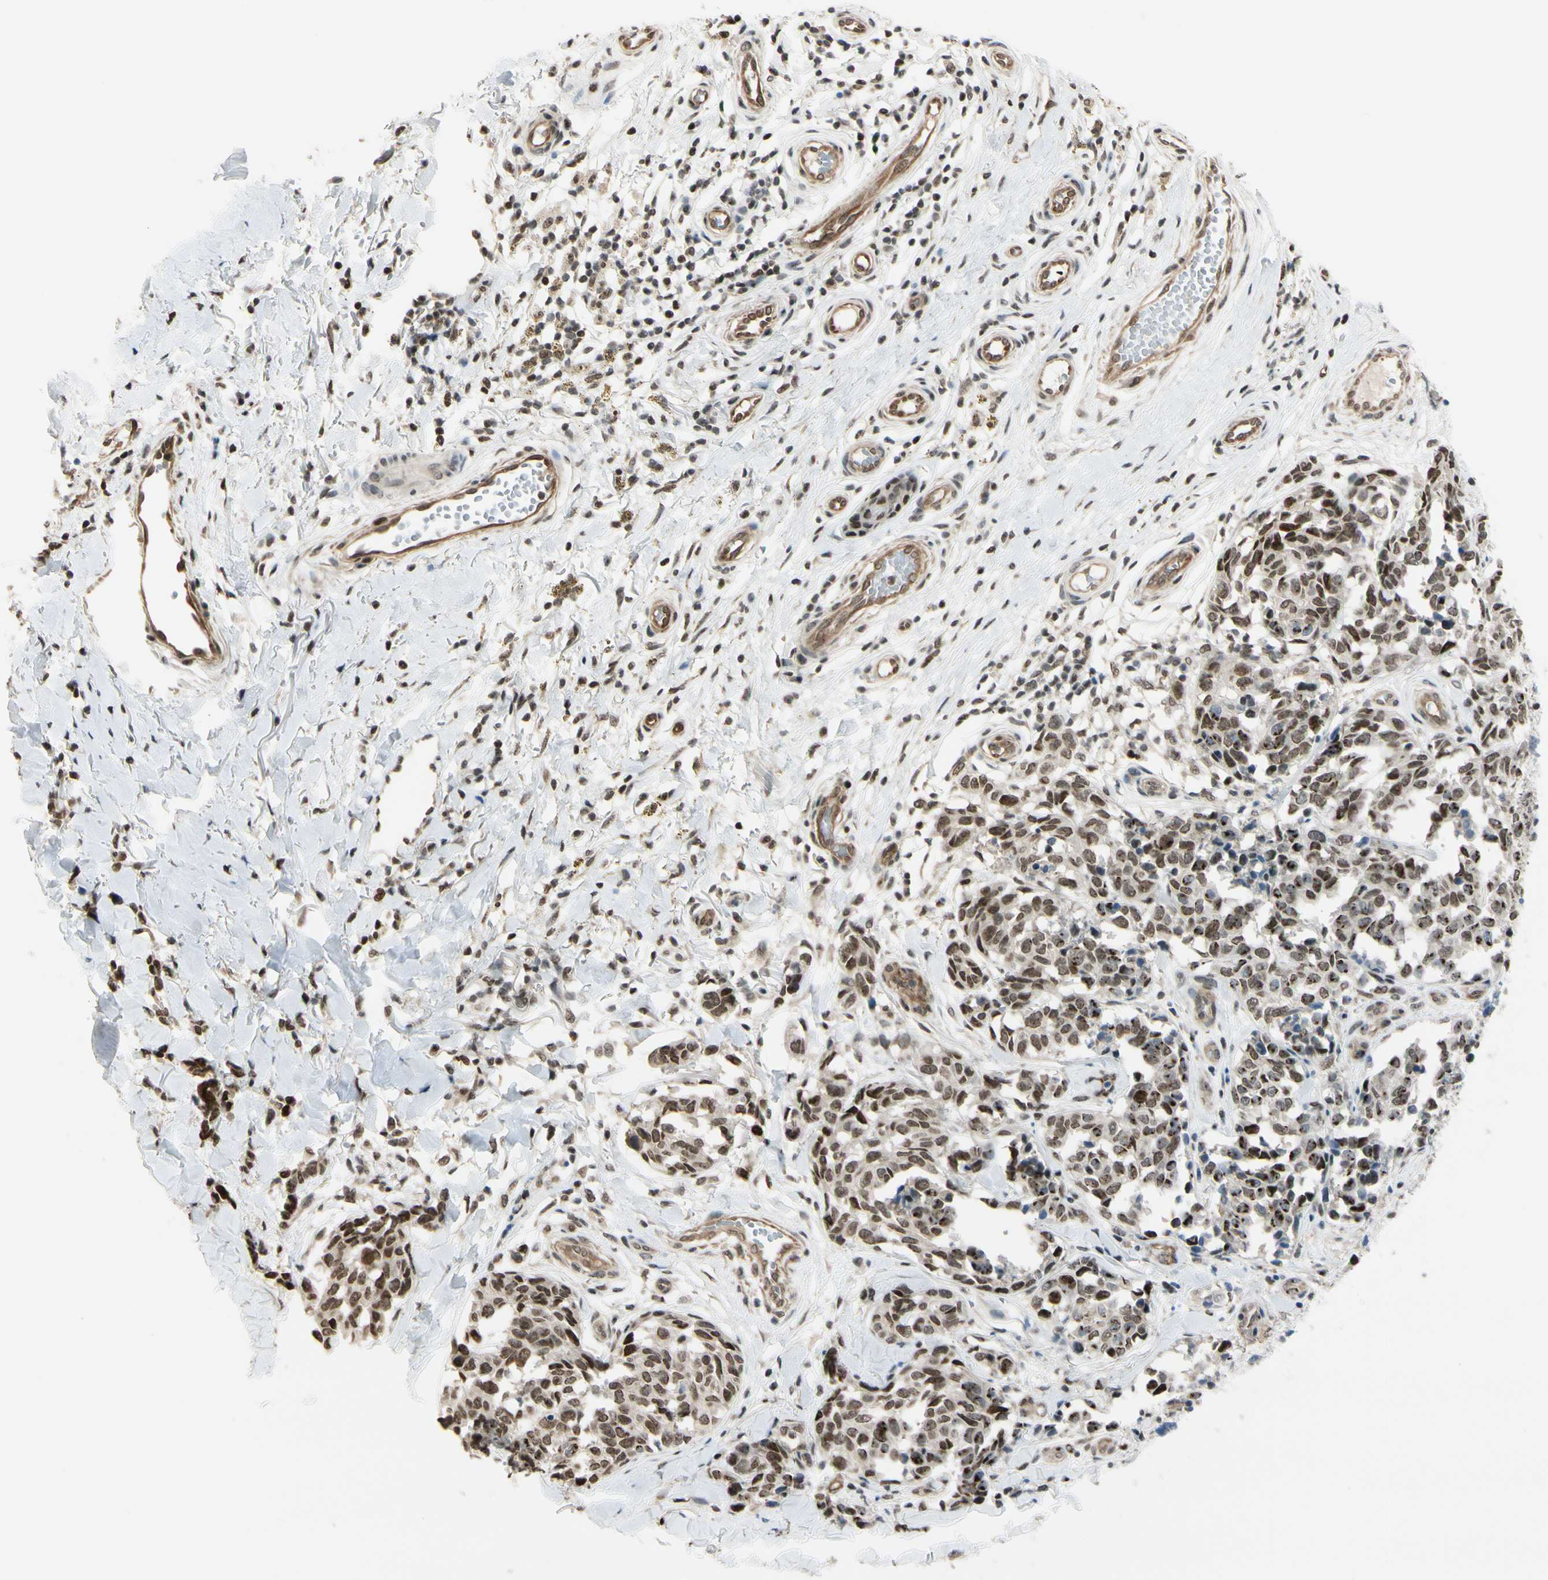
{"staining": {"intensity": "moderate", "quantity": ">75%", "location": "nuclear"}, "tissue": "melanoma", "cell_type": "Tumor cells", "image_type": "cancer", "snomed": [{"axis": "morphology", "description": "Malignant melanoma, NOS"}, {"axis": "topography", "description": "Skin"}], "caption": "Human malignant melanoma stained with a protein marker displays moderate staining in tumor cells.", "gene": "SUFU", "patient": {"sex": "female", "age": 64}}